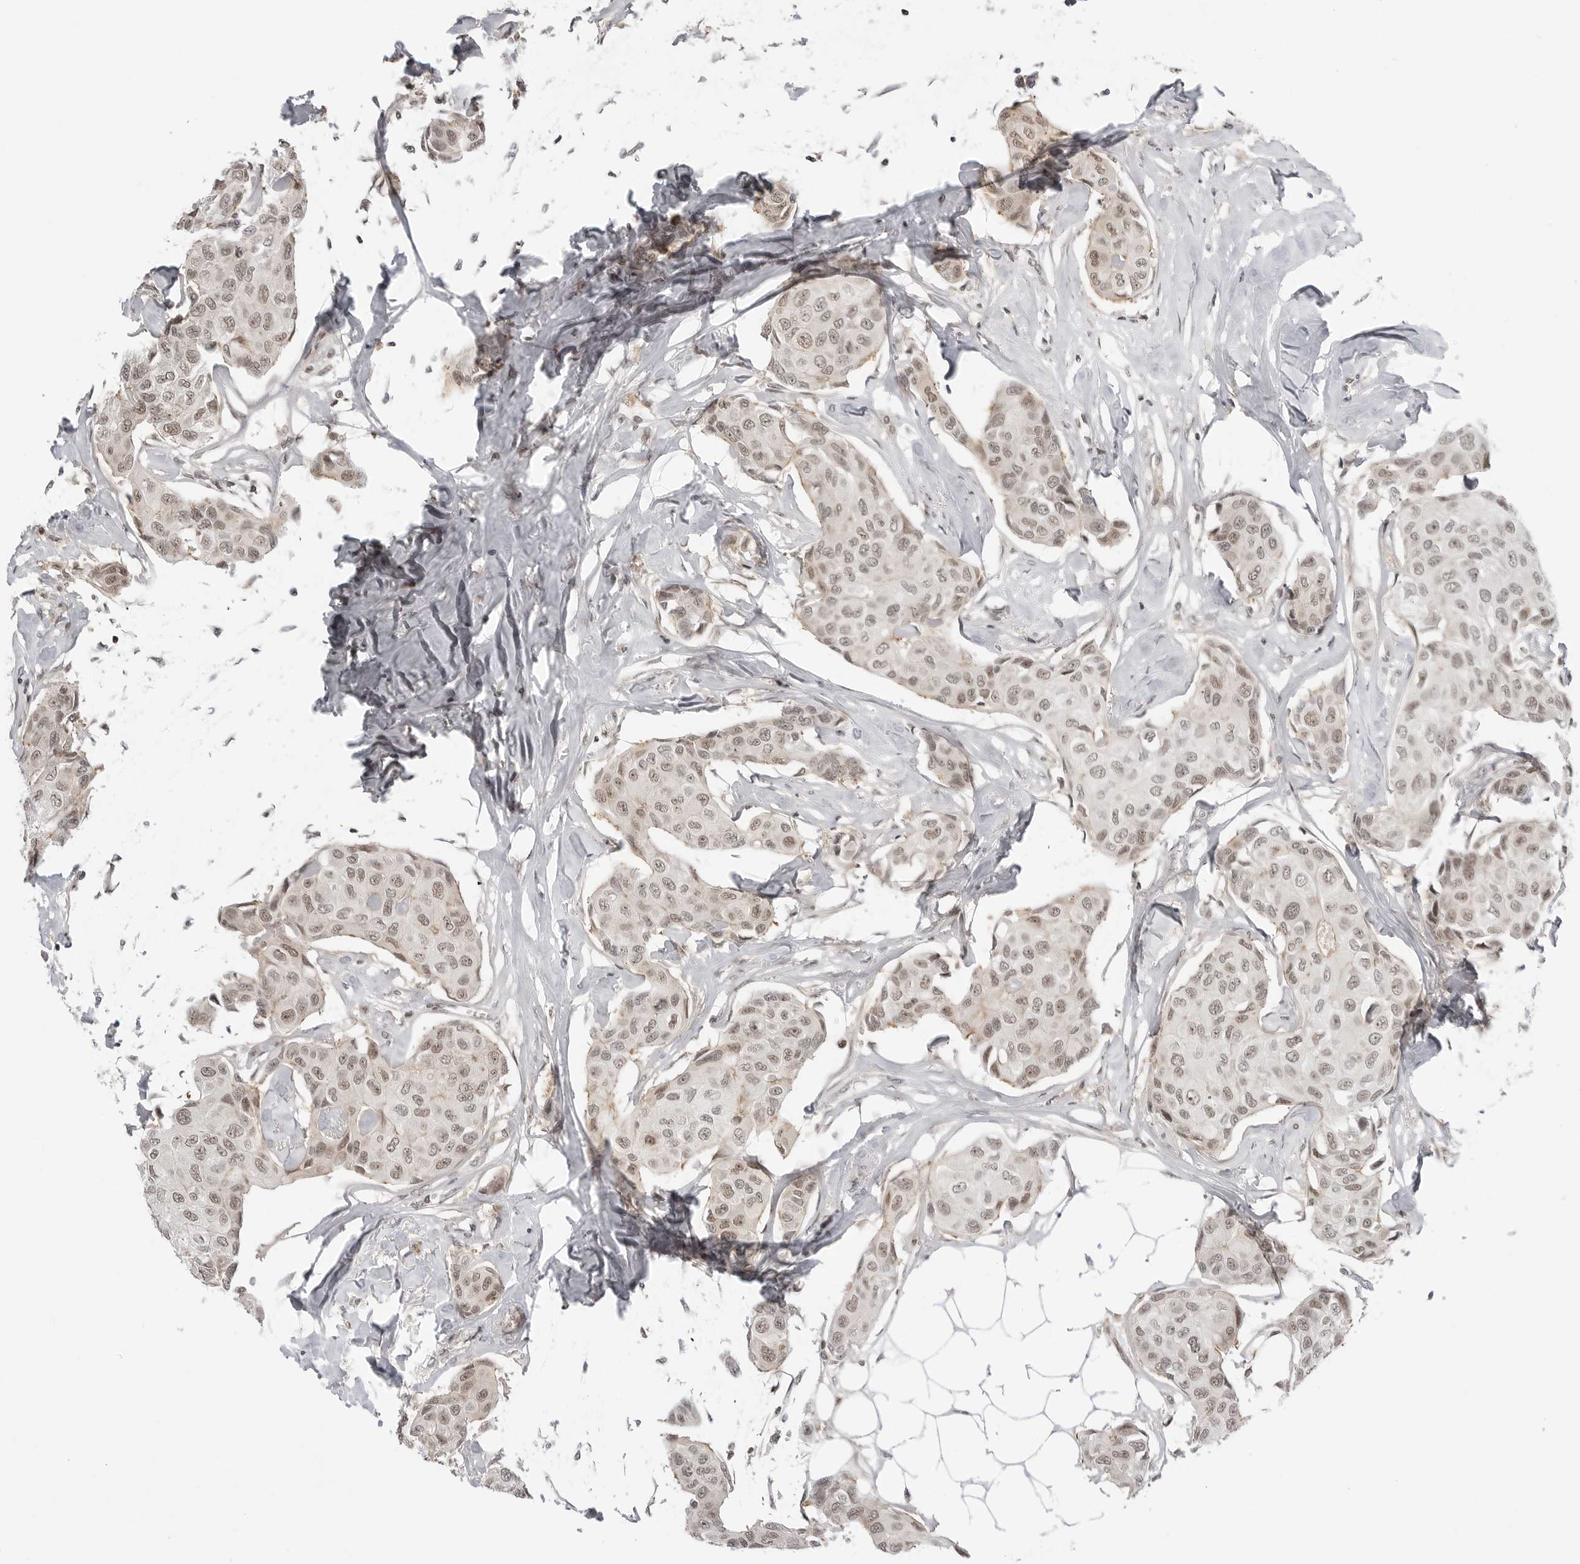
{"staining": {"intensity": "weak", "quantity": ">75%", "location": "nuclear"}, "tissue": "breast cancer", "cell_type": "Tumor cells", "image_type": "cancer", "snomed": [{"axis": "morphology", "description": "Duct carcinoma"}, {"axis": "topography", "description": "Breast"}], "caption": "Breast cancer (infiltrating ductal carcinoma) was stained to show a protein in brown. There is low levels of weak nuclear expression in approximately >75% of tumor cells.", "gene": "C8orf33", "patient": {"sex": "female", "age": 80}}